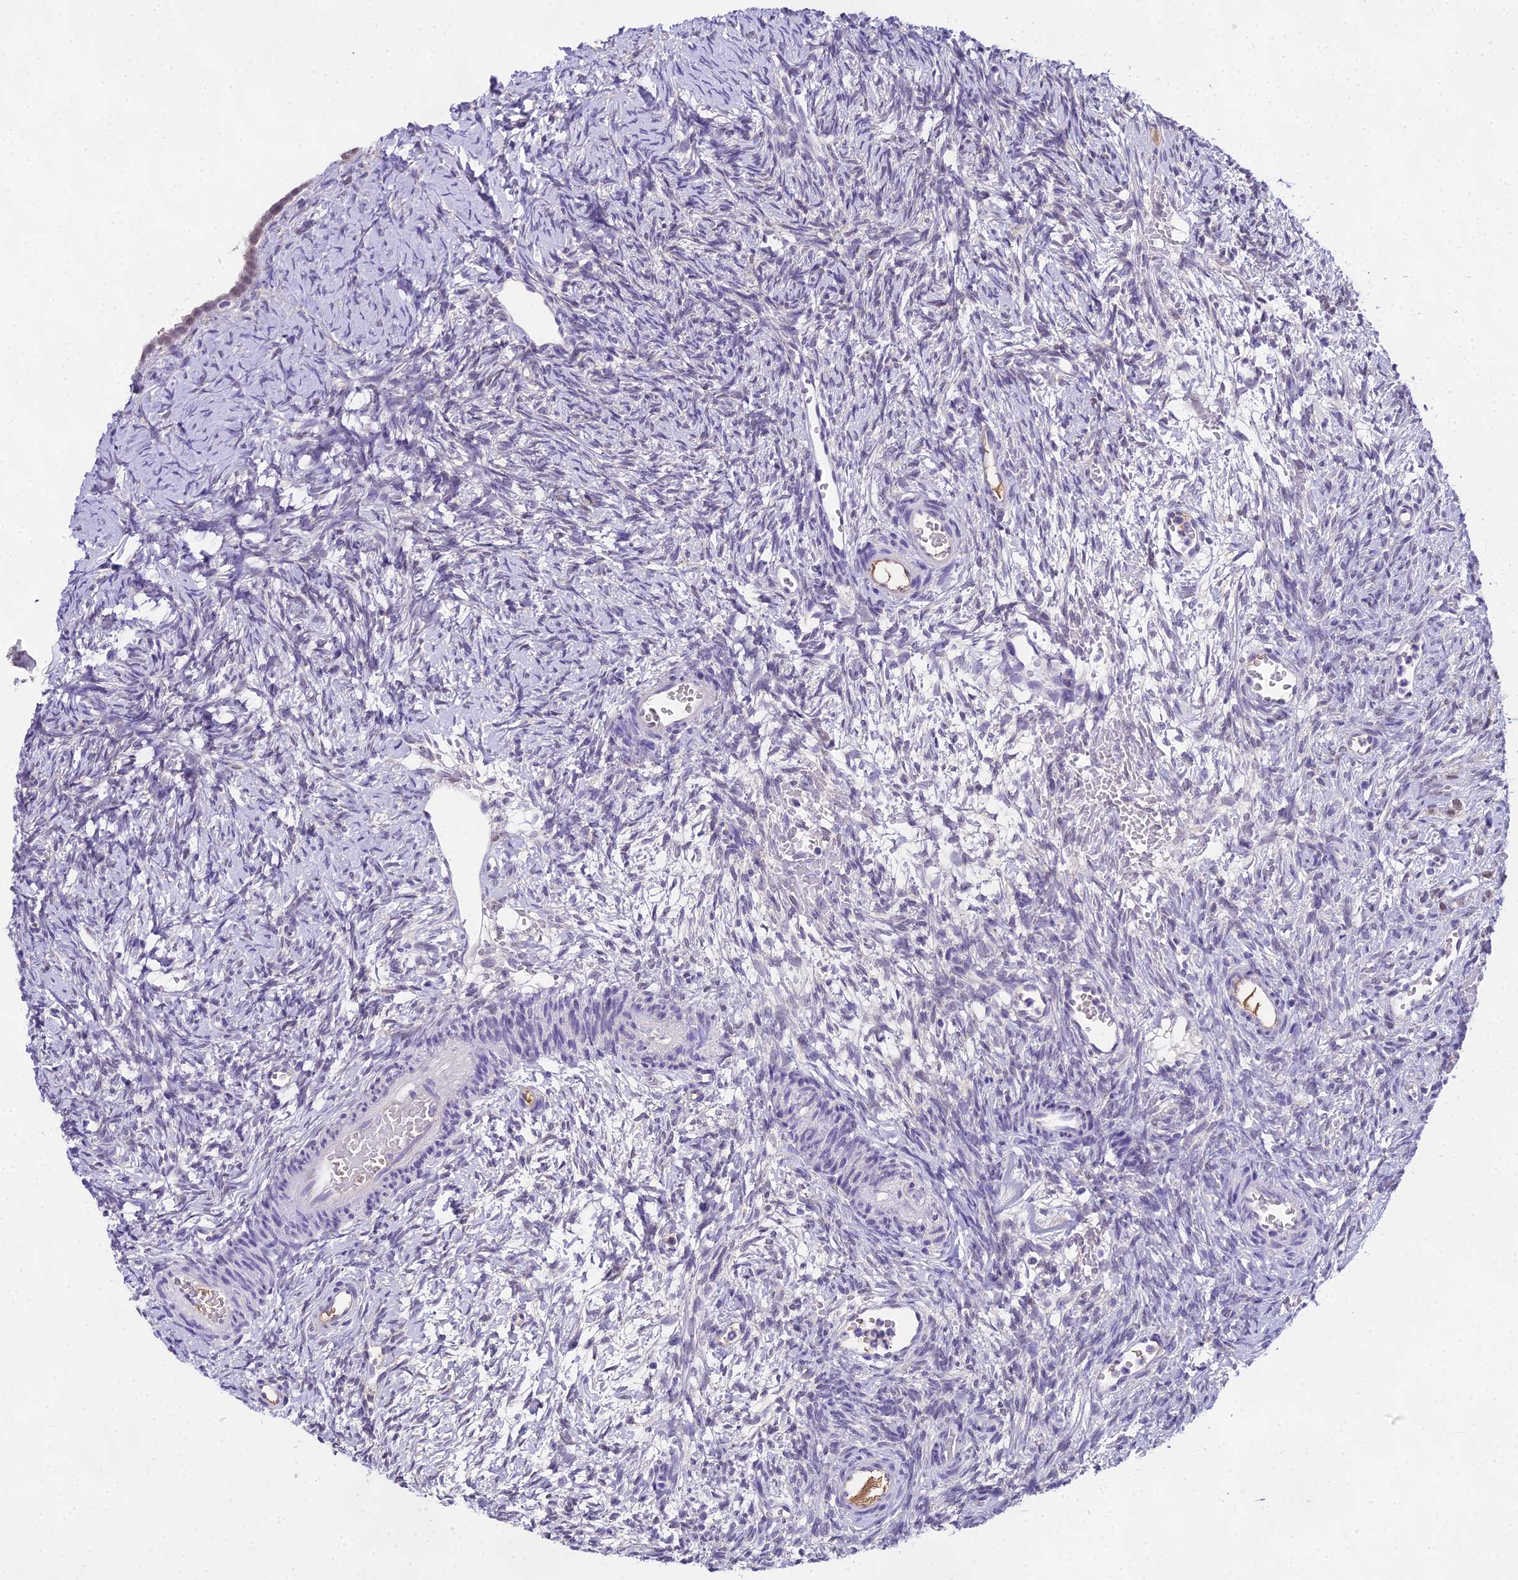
{"staining": {"intensity": "negative", "quantity": "none", "location": "none"}, "tissue": "ovary", "cell_type": "Ovarian stroma cells", "image_type": "normal", "snomed": [{"axis": "morphology", "description": "Normal tissue, NOS"}, {"axis": "topography", "description": "Ovary"}], "caption": "This micrograph is of normal ovary stained with IHC to label a protein in brown with the nuclei are counter-stained blue. There is no positivity in ovarian stroma cells. (DAB (3,3'-diaminobenzidine) immunohistochemistry (IHC), high magnification).", "gene": "MAT2A", "patient": {"sex": "female", "age": 39}}